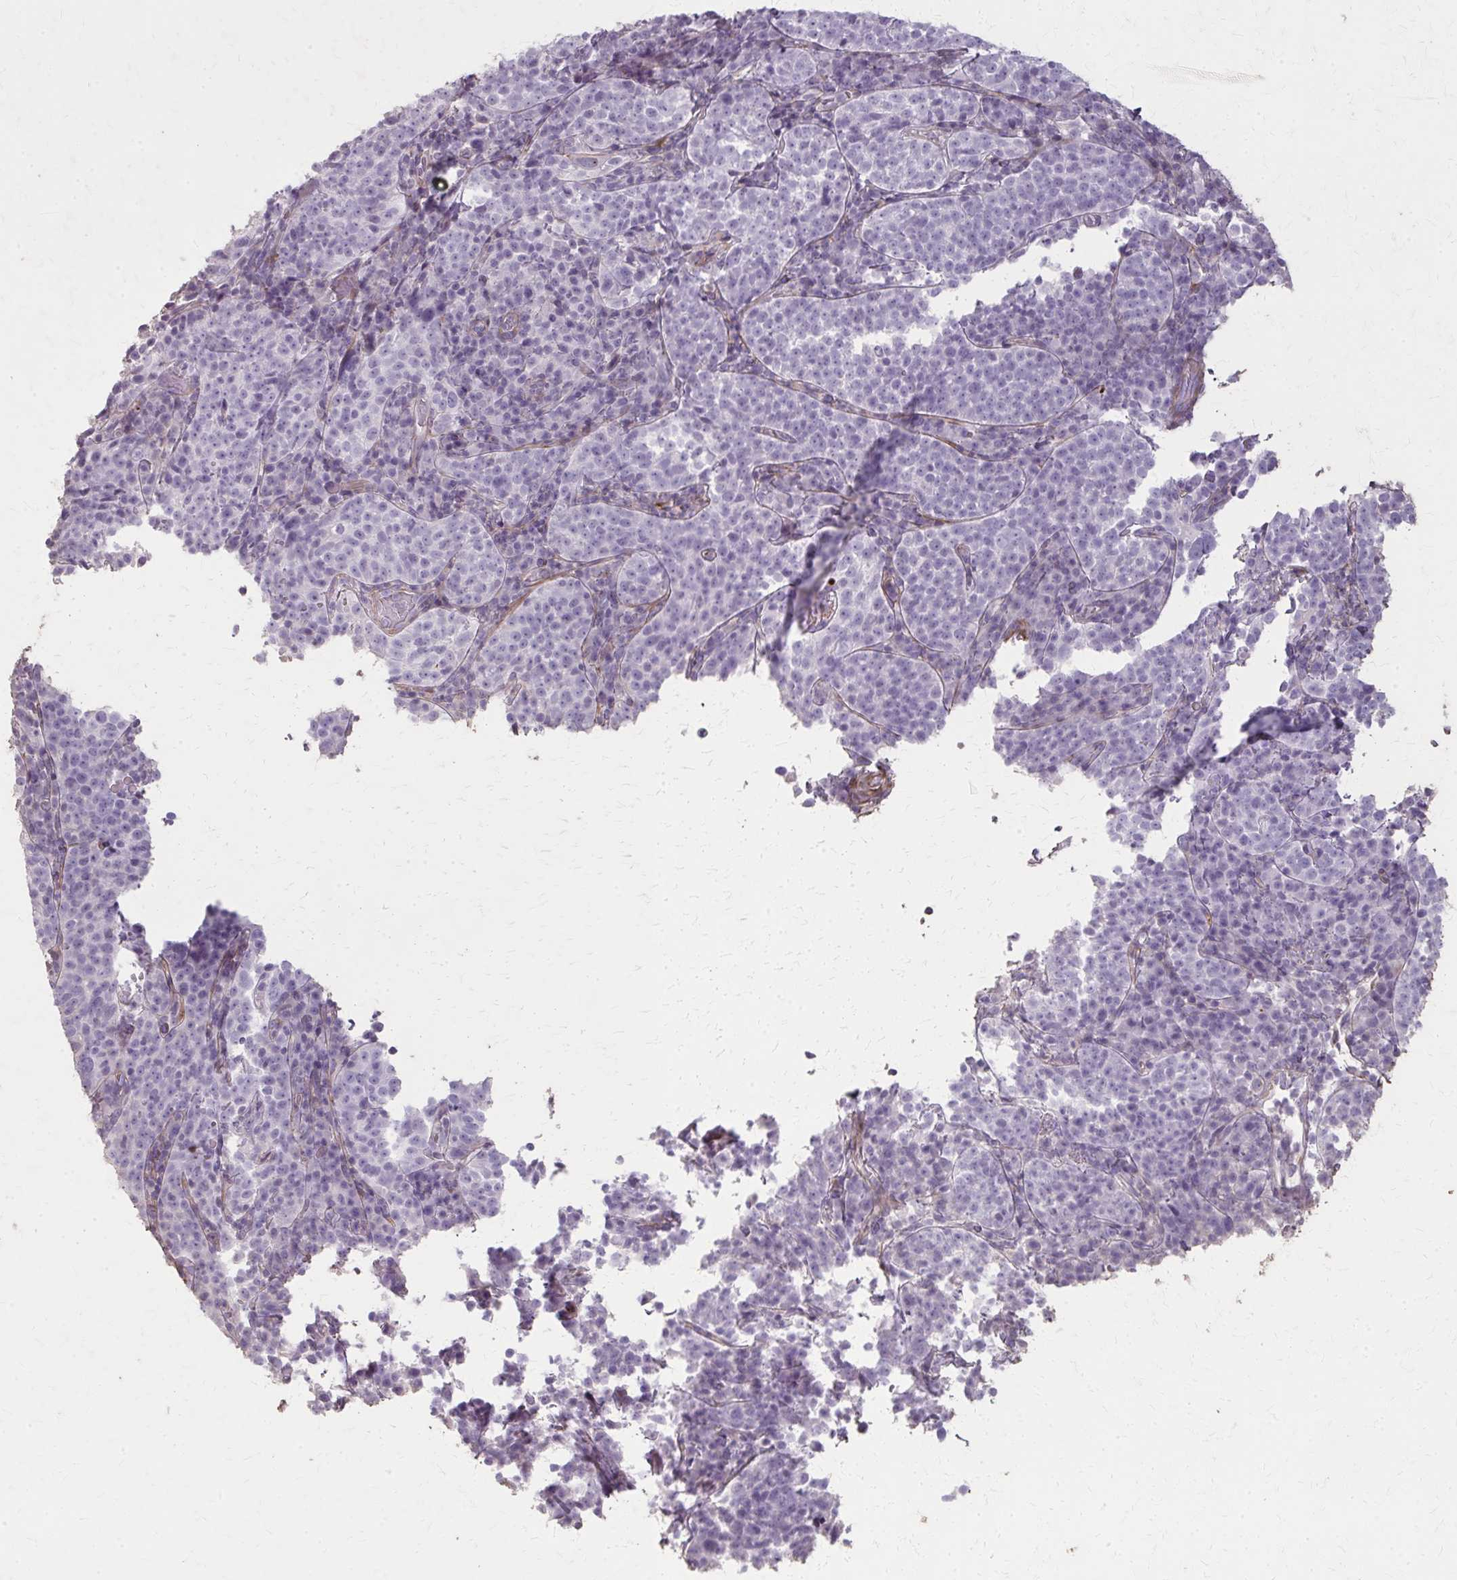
{"staining": {"intensity": "negative", "quantity": "none", "location": "none"}, "tissue": "cervical cancer", "cell_type": "Tumor cells", "image_type": "cancer", "snomed": [{"axis": "morphology", "description": "Squamous cell carcinoma, NOS"}, {"axis": "topography", "description": "Cervix"}], "caption": "IHC photomicrograph of neoplastic tissue: human squamous cell carcinoma (cervical) stained with DAB demonstrates no significant protein positivity in tumor cells. Brightfield microscopy of immunohistochemistry stained with DAB (3,3'-diaminobenzidine) (brown) and hematoxylin (blue), captured at high magnification.", "gene": "TENM4", "patient": {"sex": "female", "age": 75}}